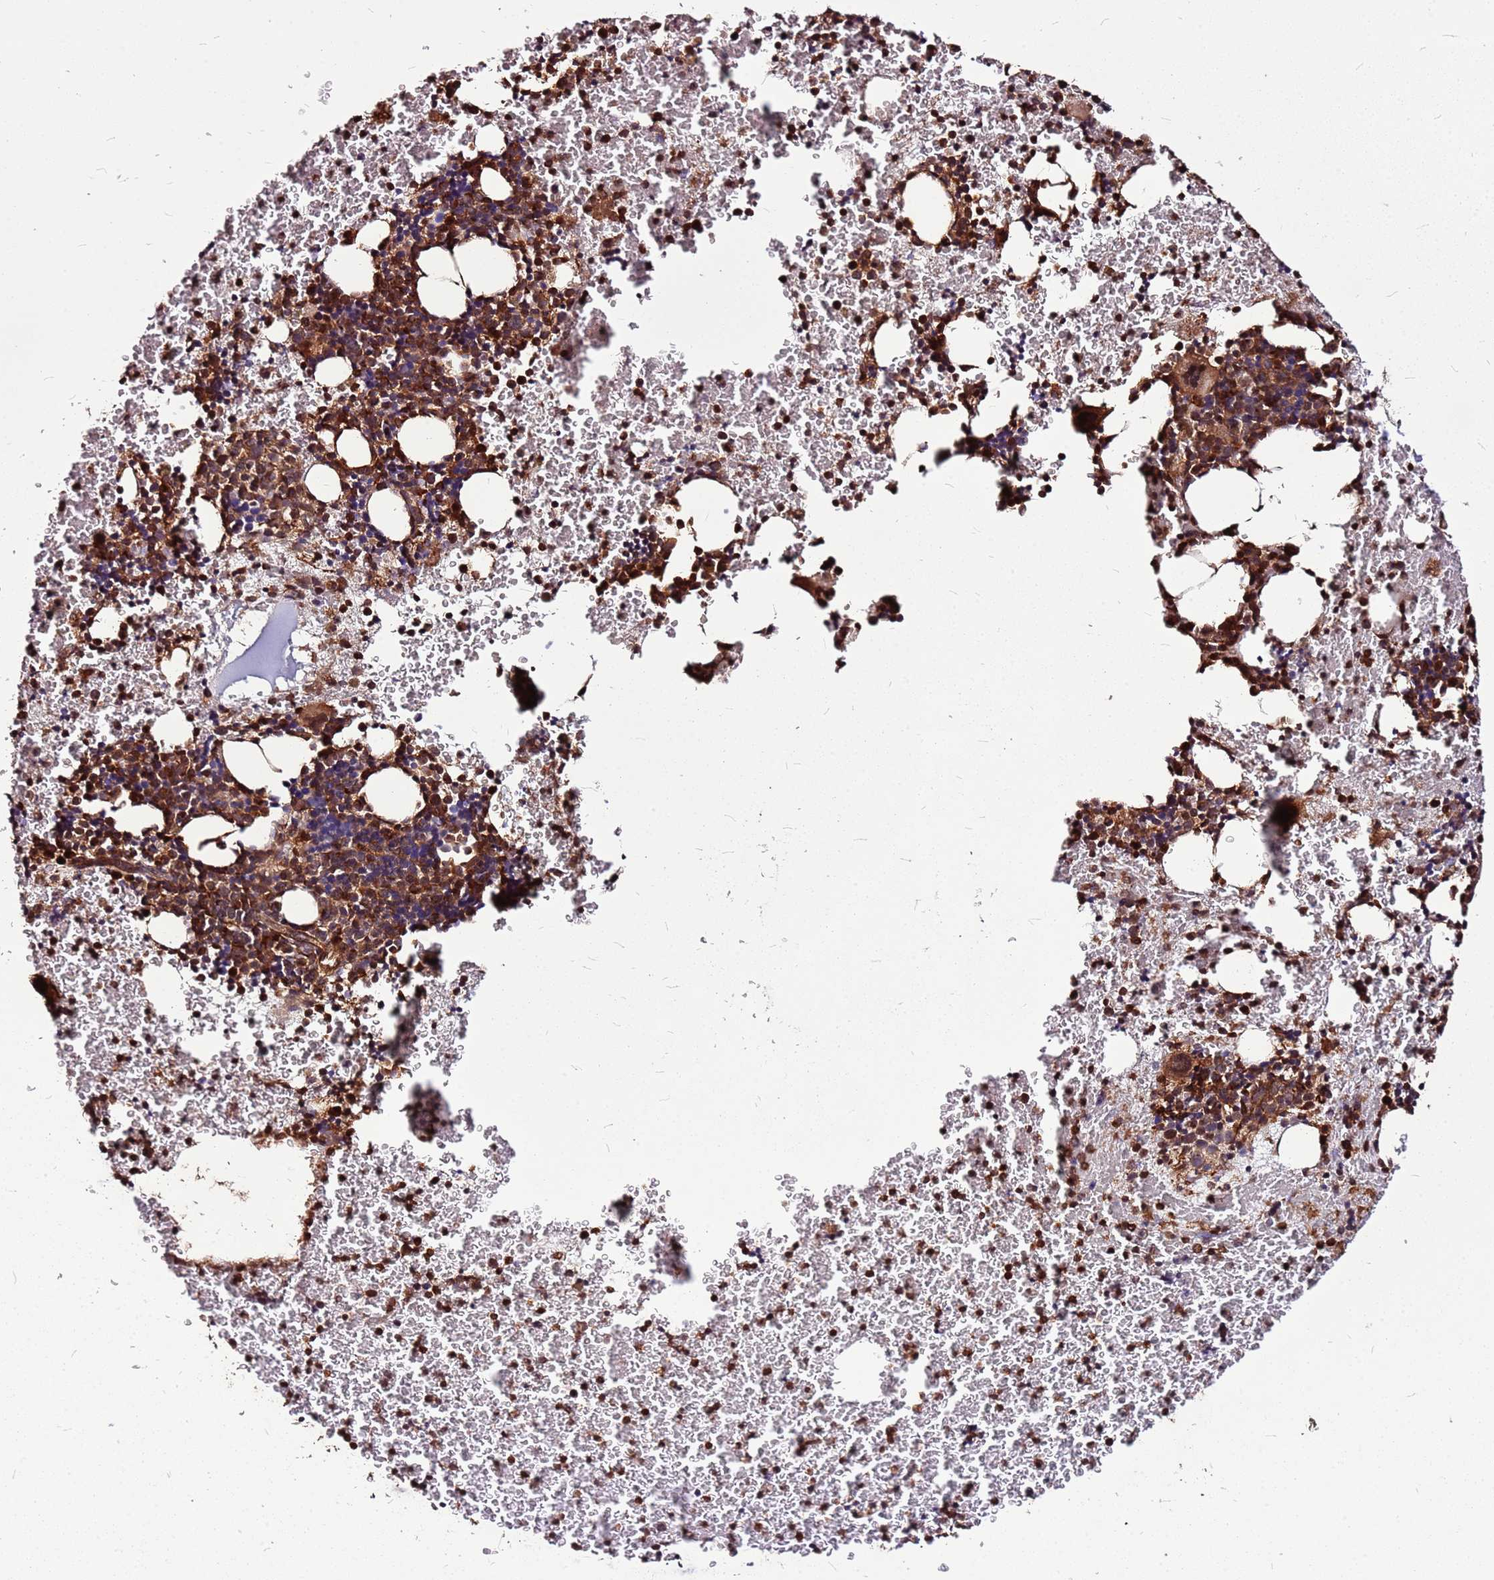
{"staining": {"intensity": "strong", "quantity": ">75%", "location": "cytoplasmic/membranous"}, "tissue": "bone marrow", "cell_type": "Hematopoietic cells", "image_type": "normal", "snomed": [{"axis": "morphology", "description": "Normal tissue, NOS"}, {"axis": "topography", "description": "Bone marrow"}], "caption": "Immunohistochemistry (IHC) staining of normal bone marrow, which exhibits high levels of strong cytoplasmic/membranous staining in about >75% of hematopoietic cells indicating strong cytoplasmic/membranous protein positivity. The staining was performed using DAB (brown) for protein detection and nuclei were counterstained in hematoxylin (blue).", "gene": "LYPLAL1", "patient": {"sex": "male", "age": 11}}